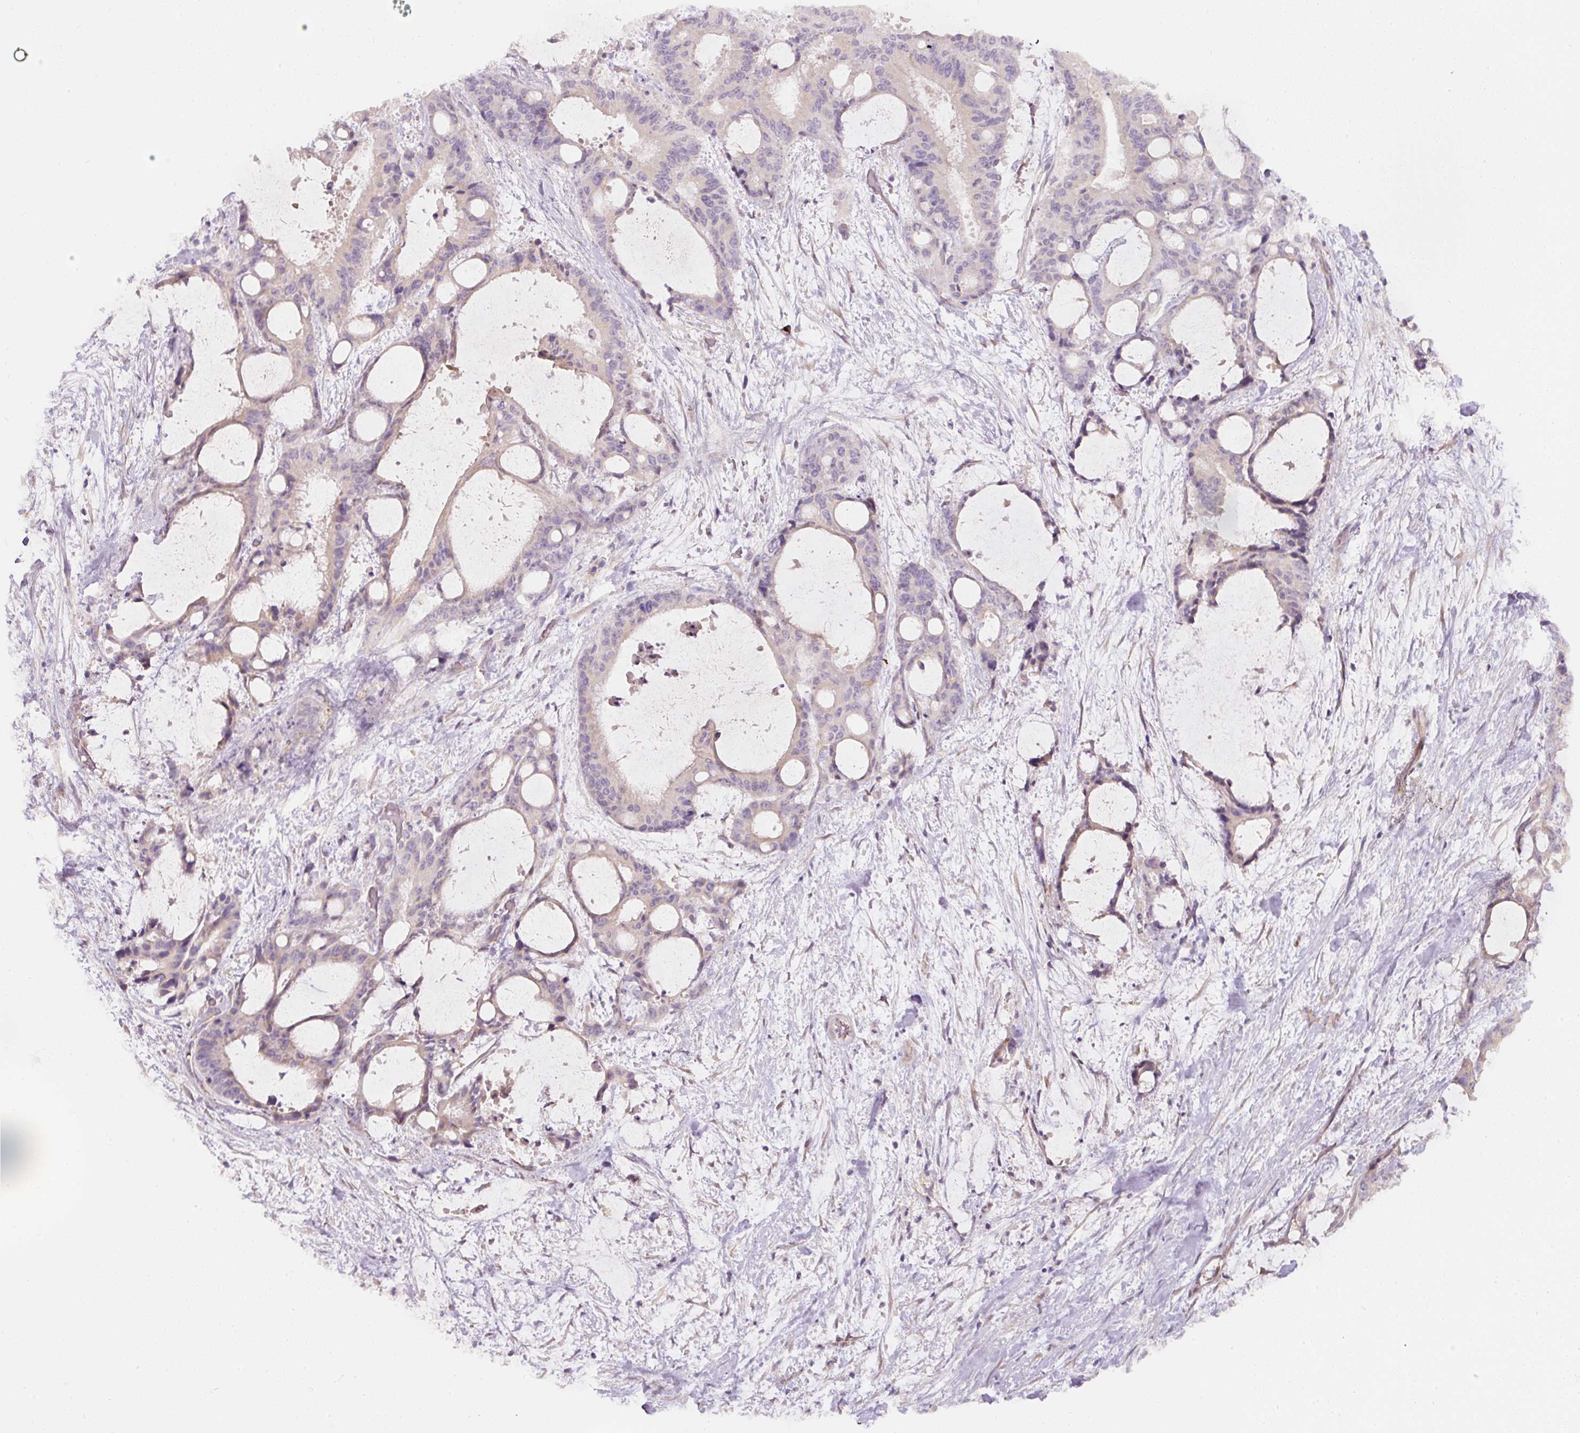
{"staining": {"intensity": "negative", "quantity": "none", "location": "none"}, "tissue": "liver cancer", "cell_type": "Tumor cells", "image_type": "cancer", "snomed": [{"axis": "morphology", "description": "Normal tissue, NOS"}, {"axis": "morphology", "description": "Cholangiocarcinoma"}, {"axis": "topography", "description": "Liver"}, {"axis": "topography", "description": "Peripheral nerve tissue"}], "caption": "Immunohistochemical staining of human cholangiocarcinoma (liver) exhibits no significant expression in tumor cells. (Brightfield microscopy of DAB IHC at high magnification).", "gene": "NBPF11", "patient": {"sex": "female", "age": 73}}